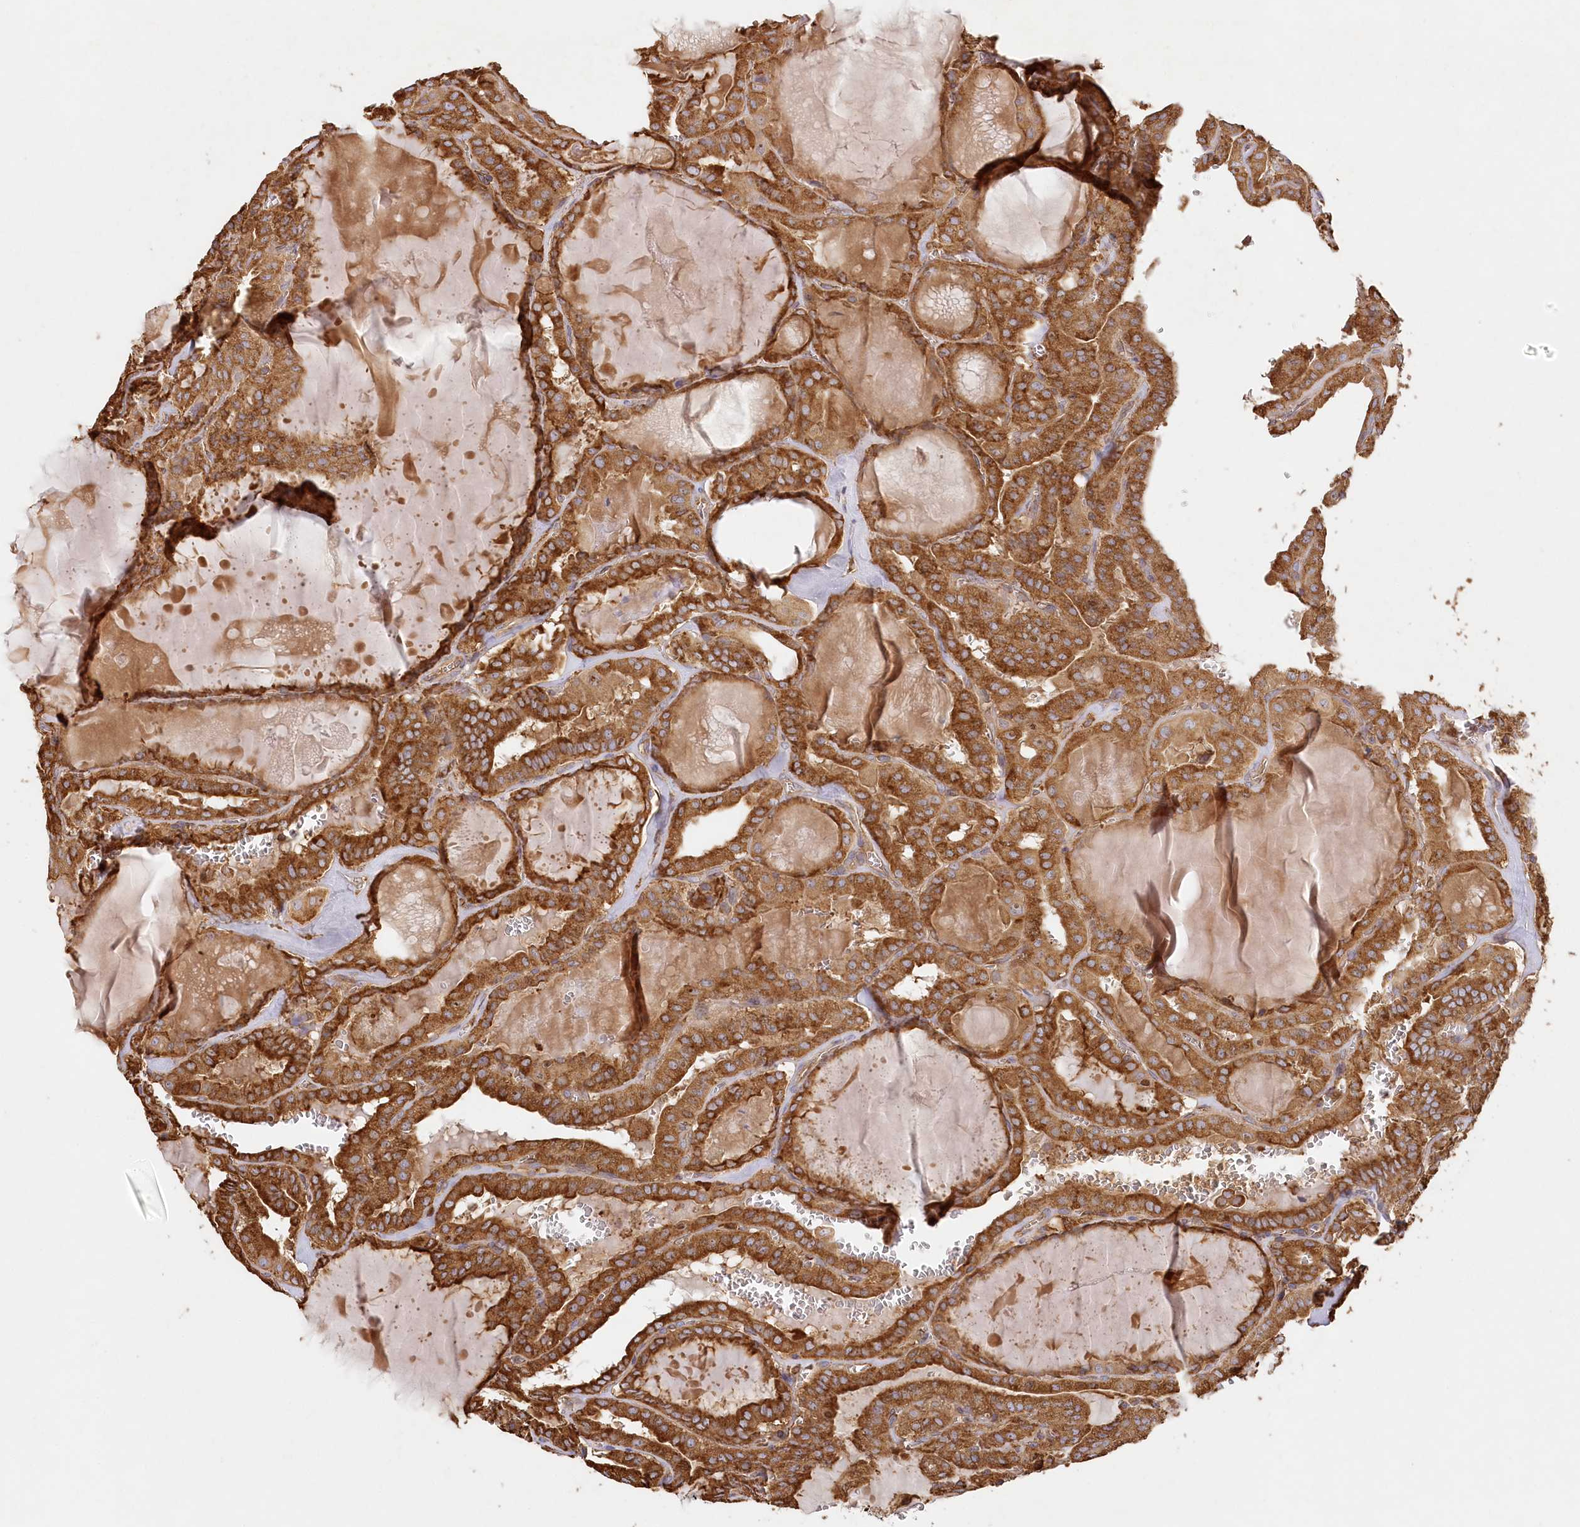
{"staining": {"intensity": "strong", "quantity": ">75%", "location": "cytoplasmic/membranous"}, "tissue": "thyroid cancer", "cell_type": "Tumor cells", "image_type": "cancer", "snomed": [{"axis": "morphology", "description": "Papillary adenocarcinoma, NOS"}, {"axis": "topography", "description": "Thyroid gland"}], "caption": "Immunohistochemical staining of papillary adenocarcinoma (thyroid) exhibits strong cytoplasmic/membranous protein positivity in about >75% of tumor cells. The staining was performed using DAB to visualize the protein expression in brown, while the nuclei were stained in blue with hematoxylin (Magnification: 20x).", "gene": "ACAP2", "patient": {"sex": "male", "age": 52}}